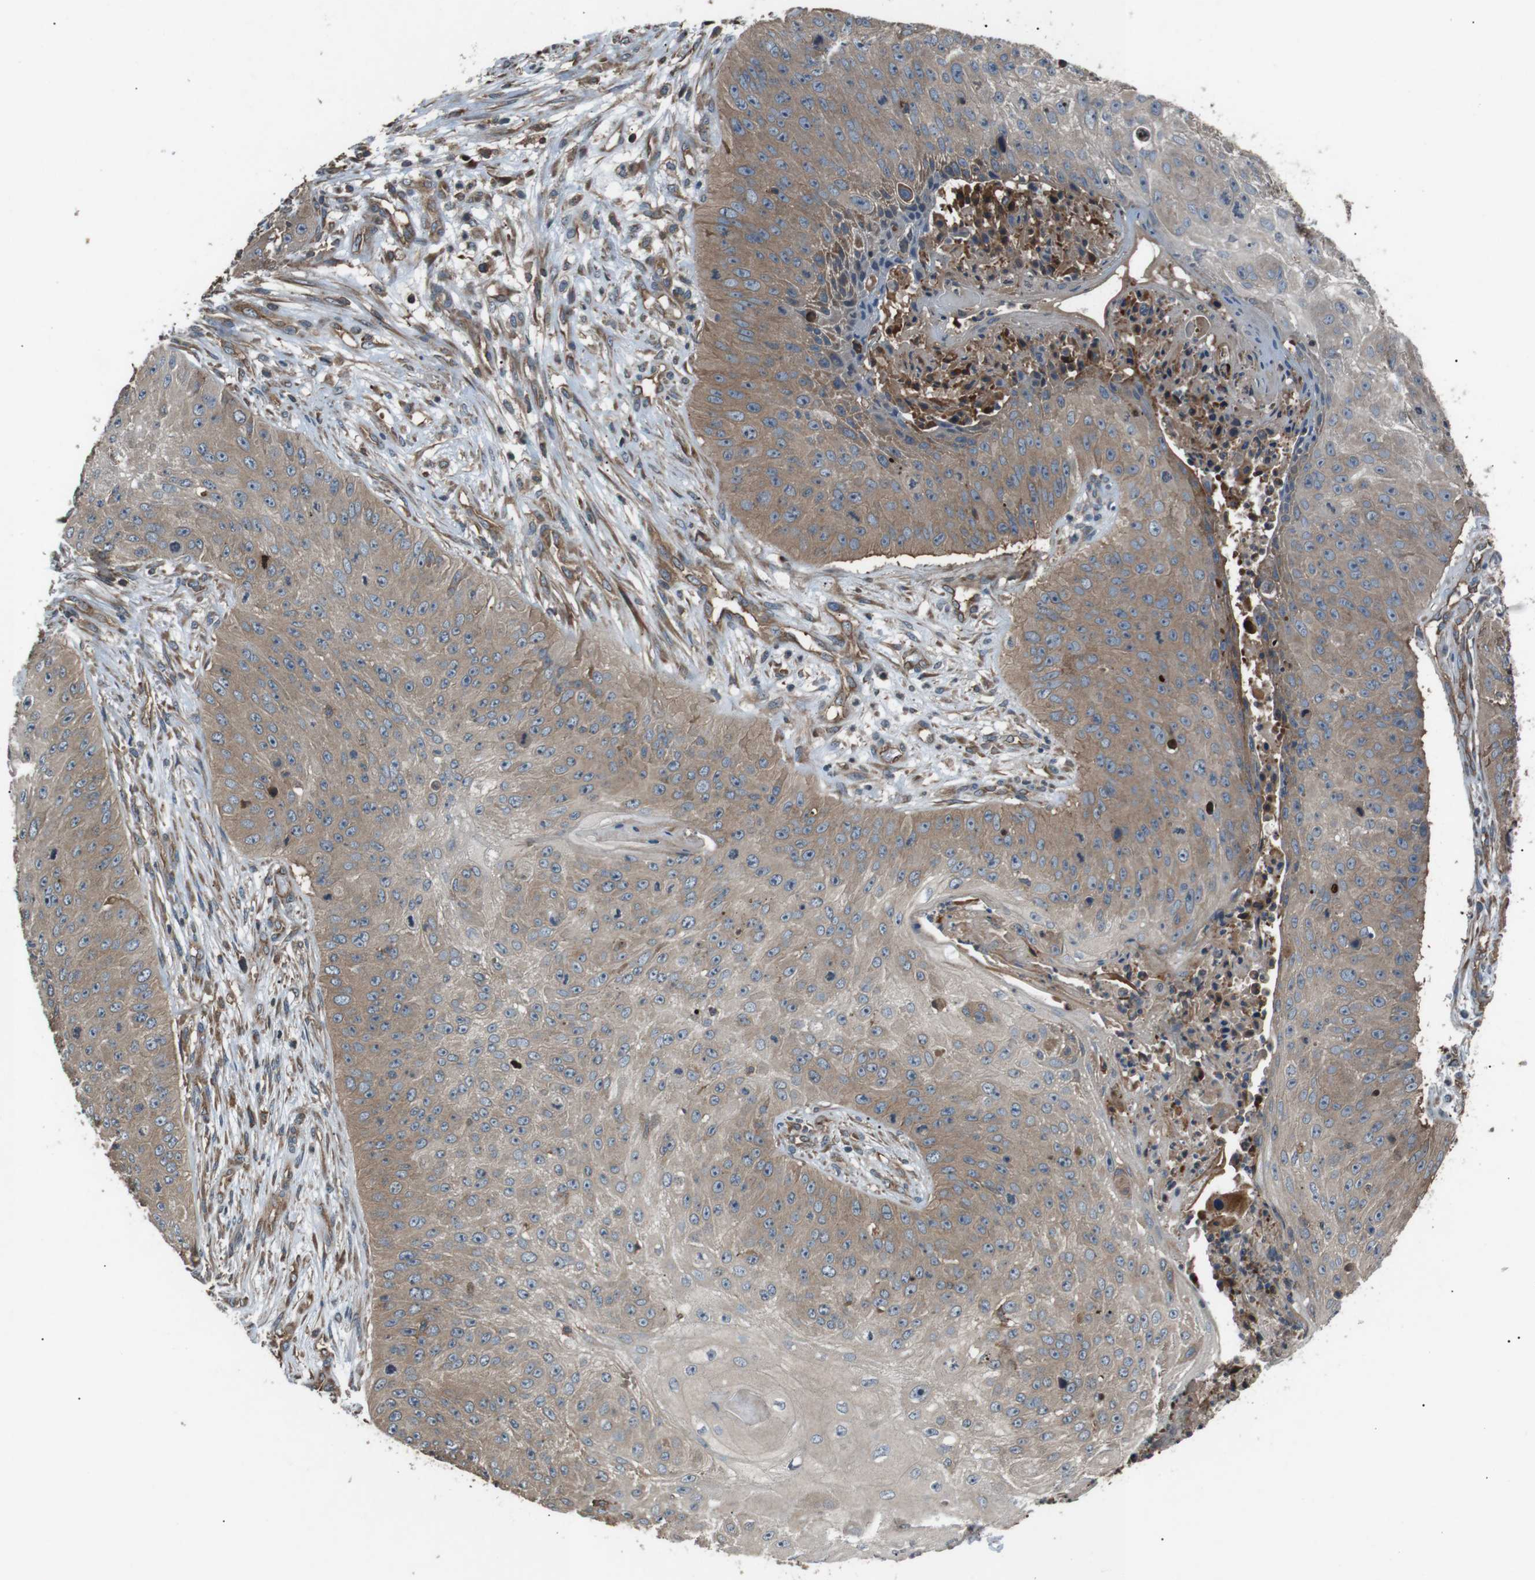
{"staining": {"intensity": "moderate", "quantity": "<25%", "location": "cytoplasmic/membranous"}, "tissue": "skin cancer", "cell_type": "Tumor cells", "image_type": "cancer", "snomed": [{"axis": "morphology", "description": "Squamous cell carcinoma, NOS"}, {"axis": "topography", "description": "Skin"}], "caption": "Human skin cancer (squamous cell carcinoma) stained with a brown dye displays moderate cytoplasmic/membranous positive positivity in approximately <25% of tumor cells.", "gene": "GPR161", "patient": {"sex": "female", "age": 80}}